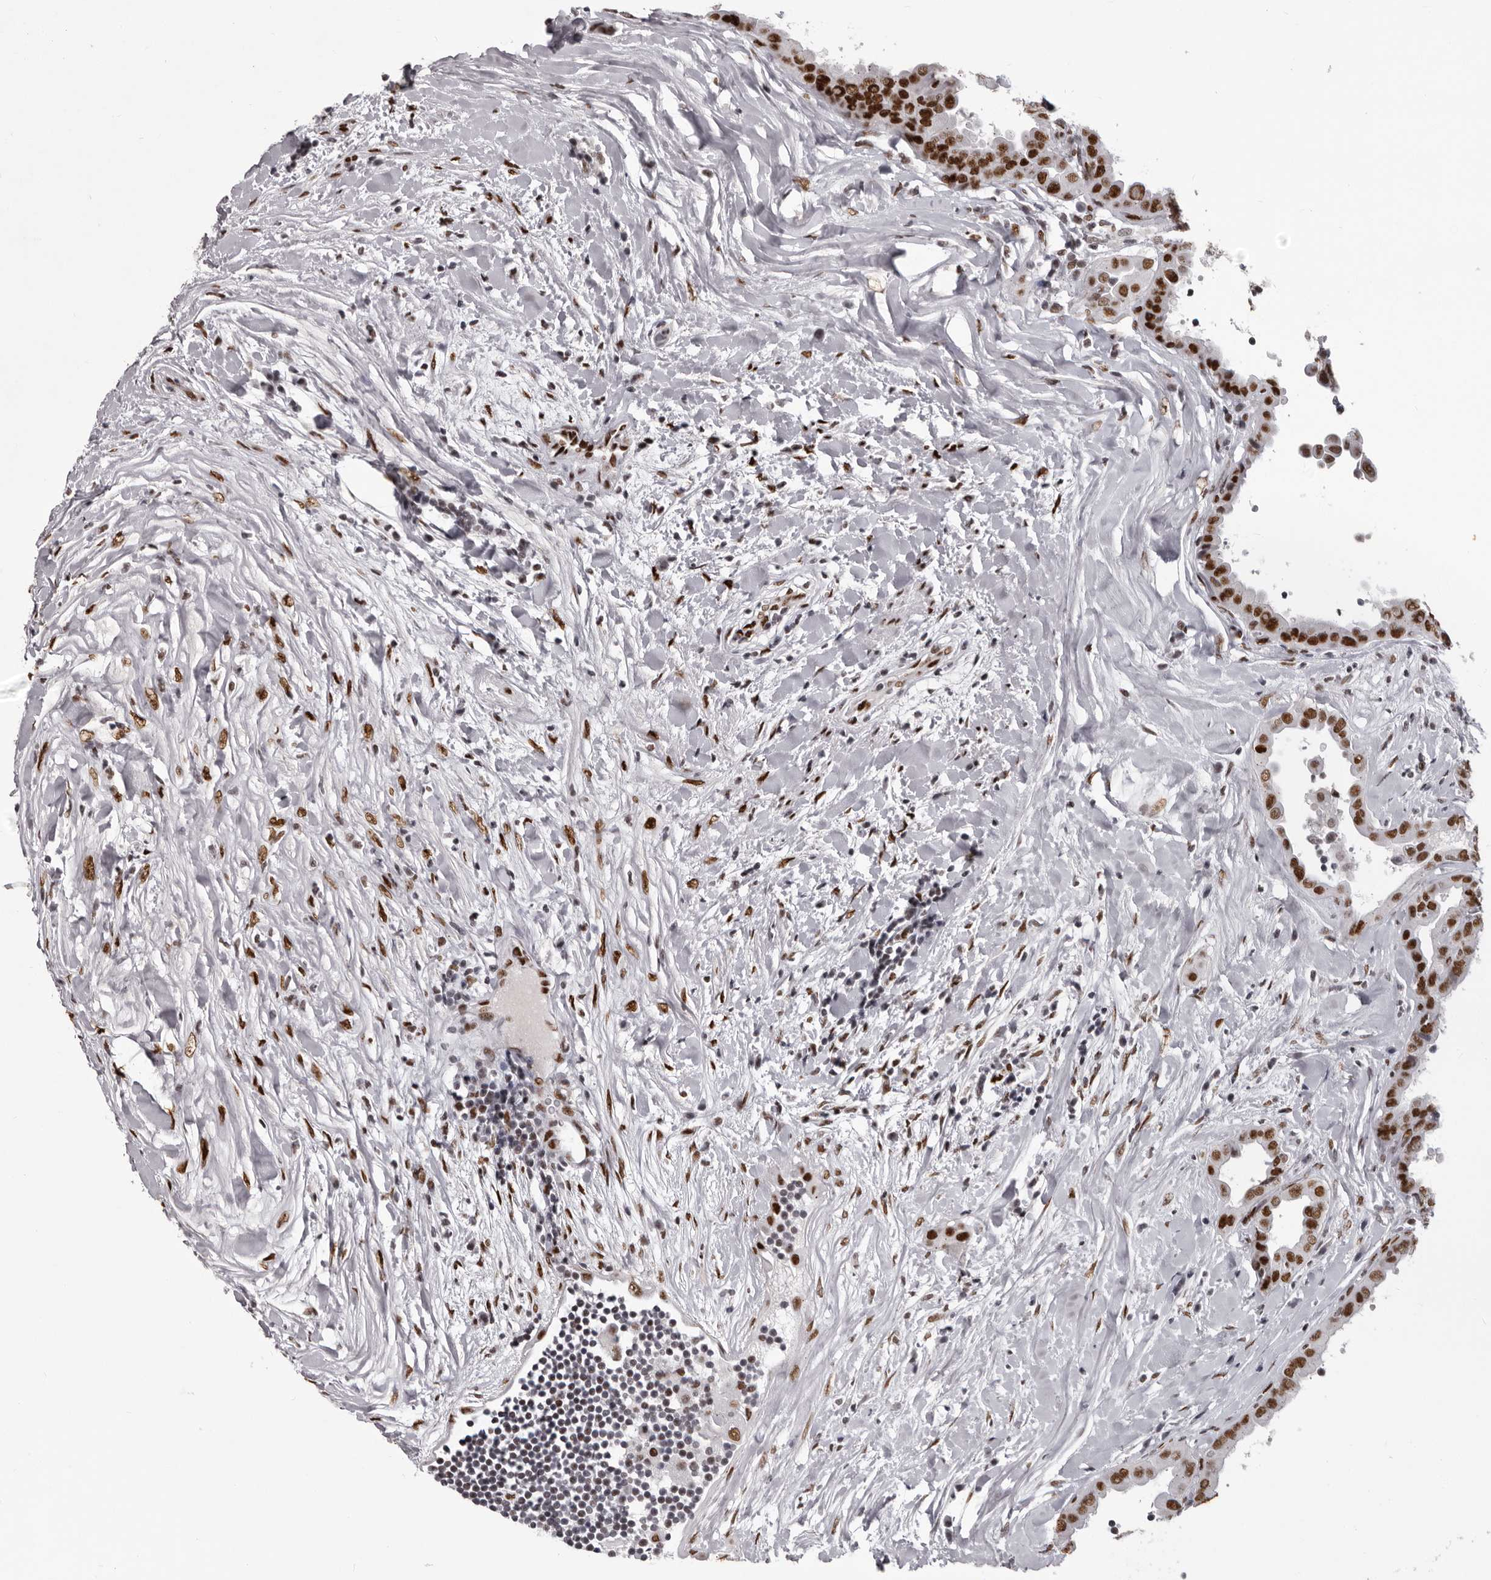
{"staining": {"intensity": "strong", "quantity": ">75%", "location": "nuclear"}, "tissue": "thyroid cancer", "cell_type": "Tumor cells", "image_type": "cancer", "snomed": [{"axis": "morphology", "description": "Papillary adenocarcinoma, NOS"}, {"axis": "topography", "description": "Thyroid gland"}], "caption": "A high-resolution photomicrograph shows immunohistochemistry staining of papillary adenocarcinoma (thyroid), which exhibits strong nuclear expression in about >75% of tumor cells.", "gene": "NUMA1", "patient": {"sex": "male", "age": 33}}